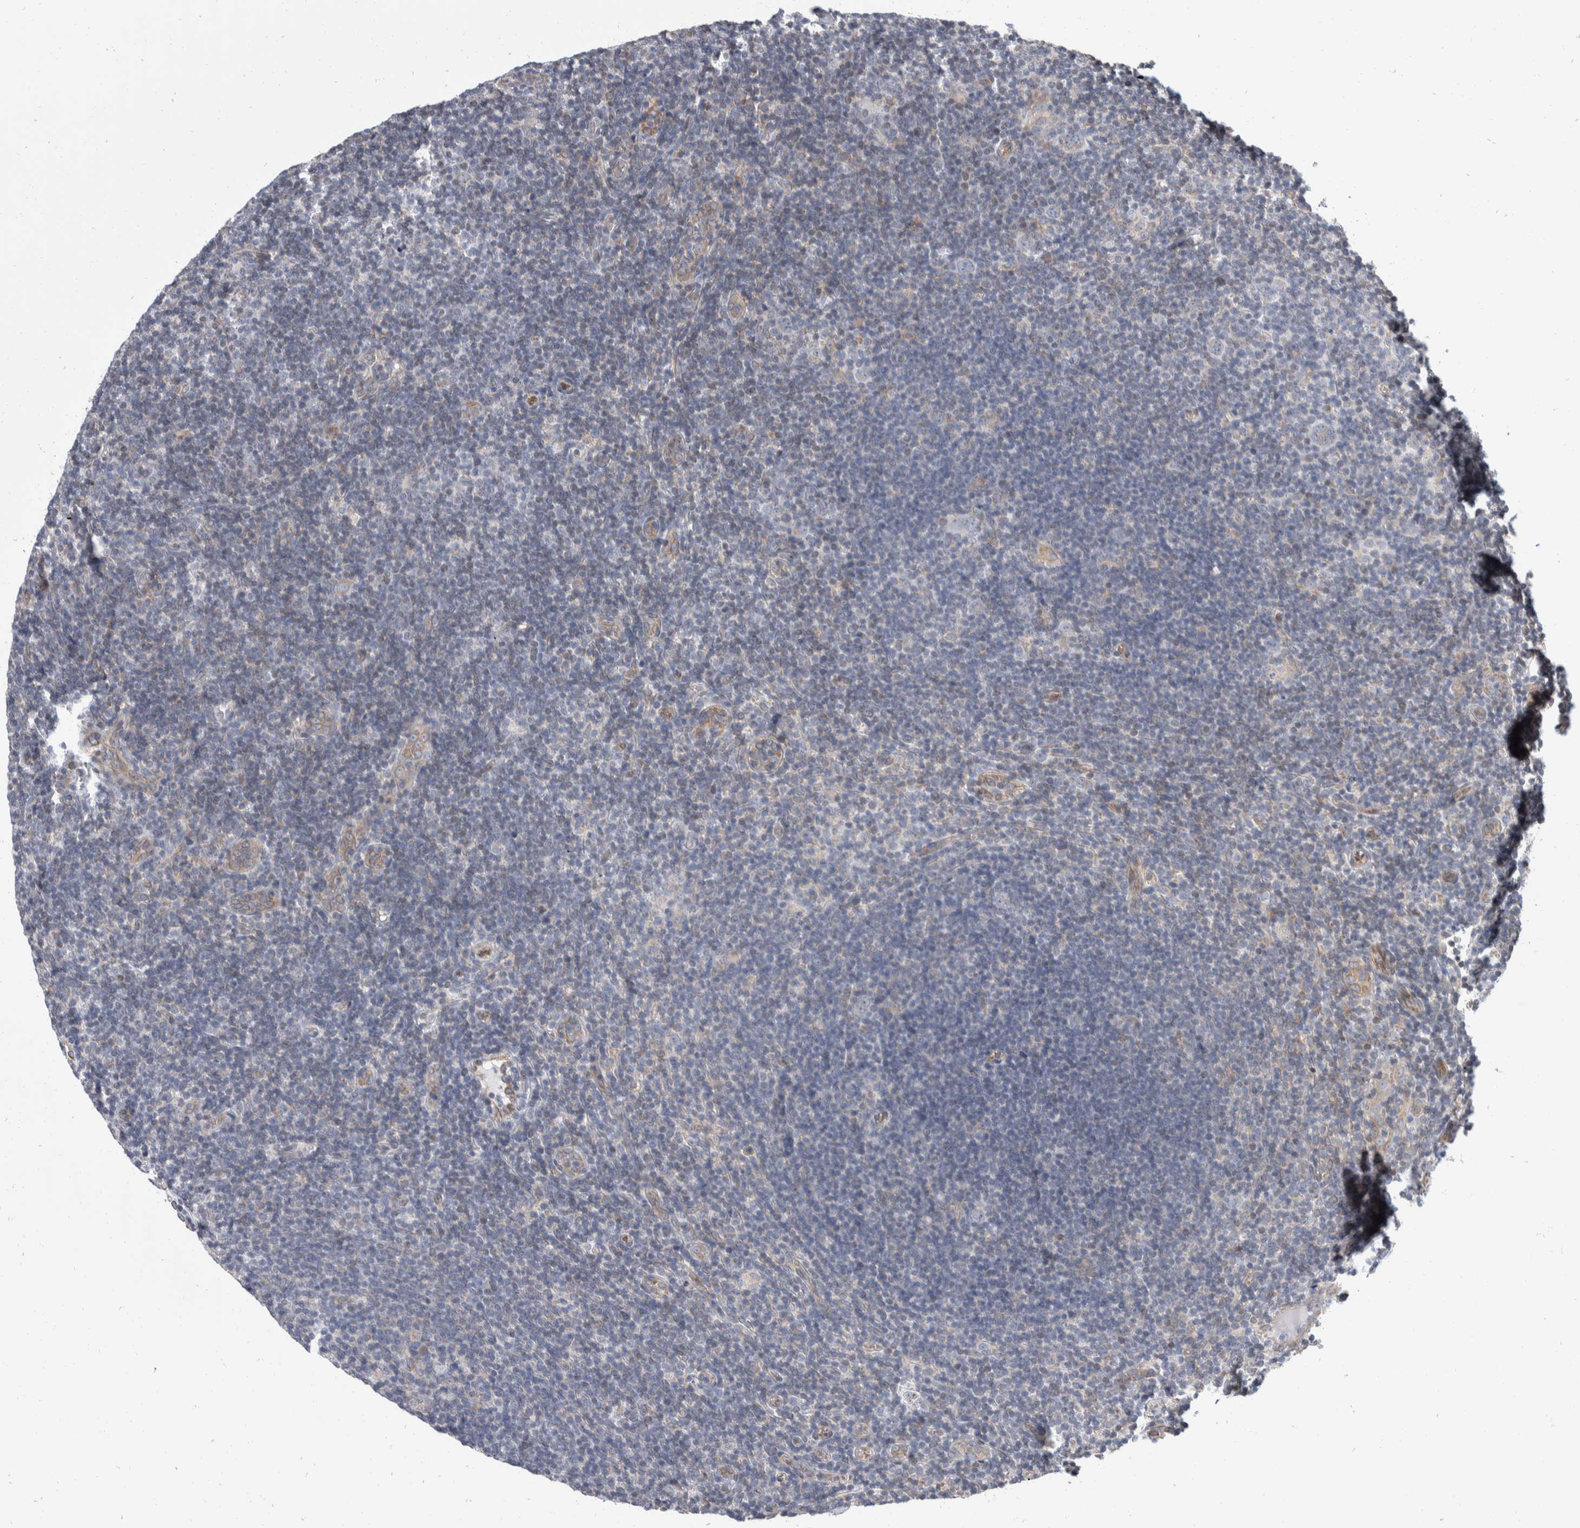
{"staining": {"intensity": "negative", "quantity": "none", "location": "none"}, "tissue": "lymphoma", "cell_type": "Tumor cells", "image_type": "cancer", "snomed": [{"axis": "morphology", "description": "Hodgkin's disease, NOS"}, {"axis": "topography", "description": "Lymph node"}], "caption": "IHC photomicrograph of Hodgkin's disease stained for a protein (brown), which exhibits no positivity in tumor cells. (Brightfield microscopy of DAB (3,3'-diaminobenzidine) IHC at high magnification).", "gene": "TMEM245", "patient": {"sex": "female", "age": 57}}